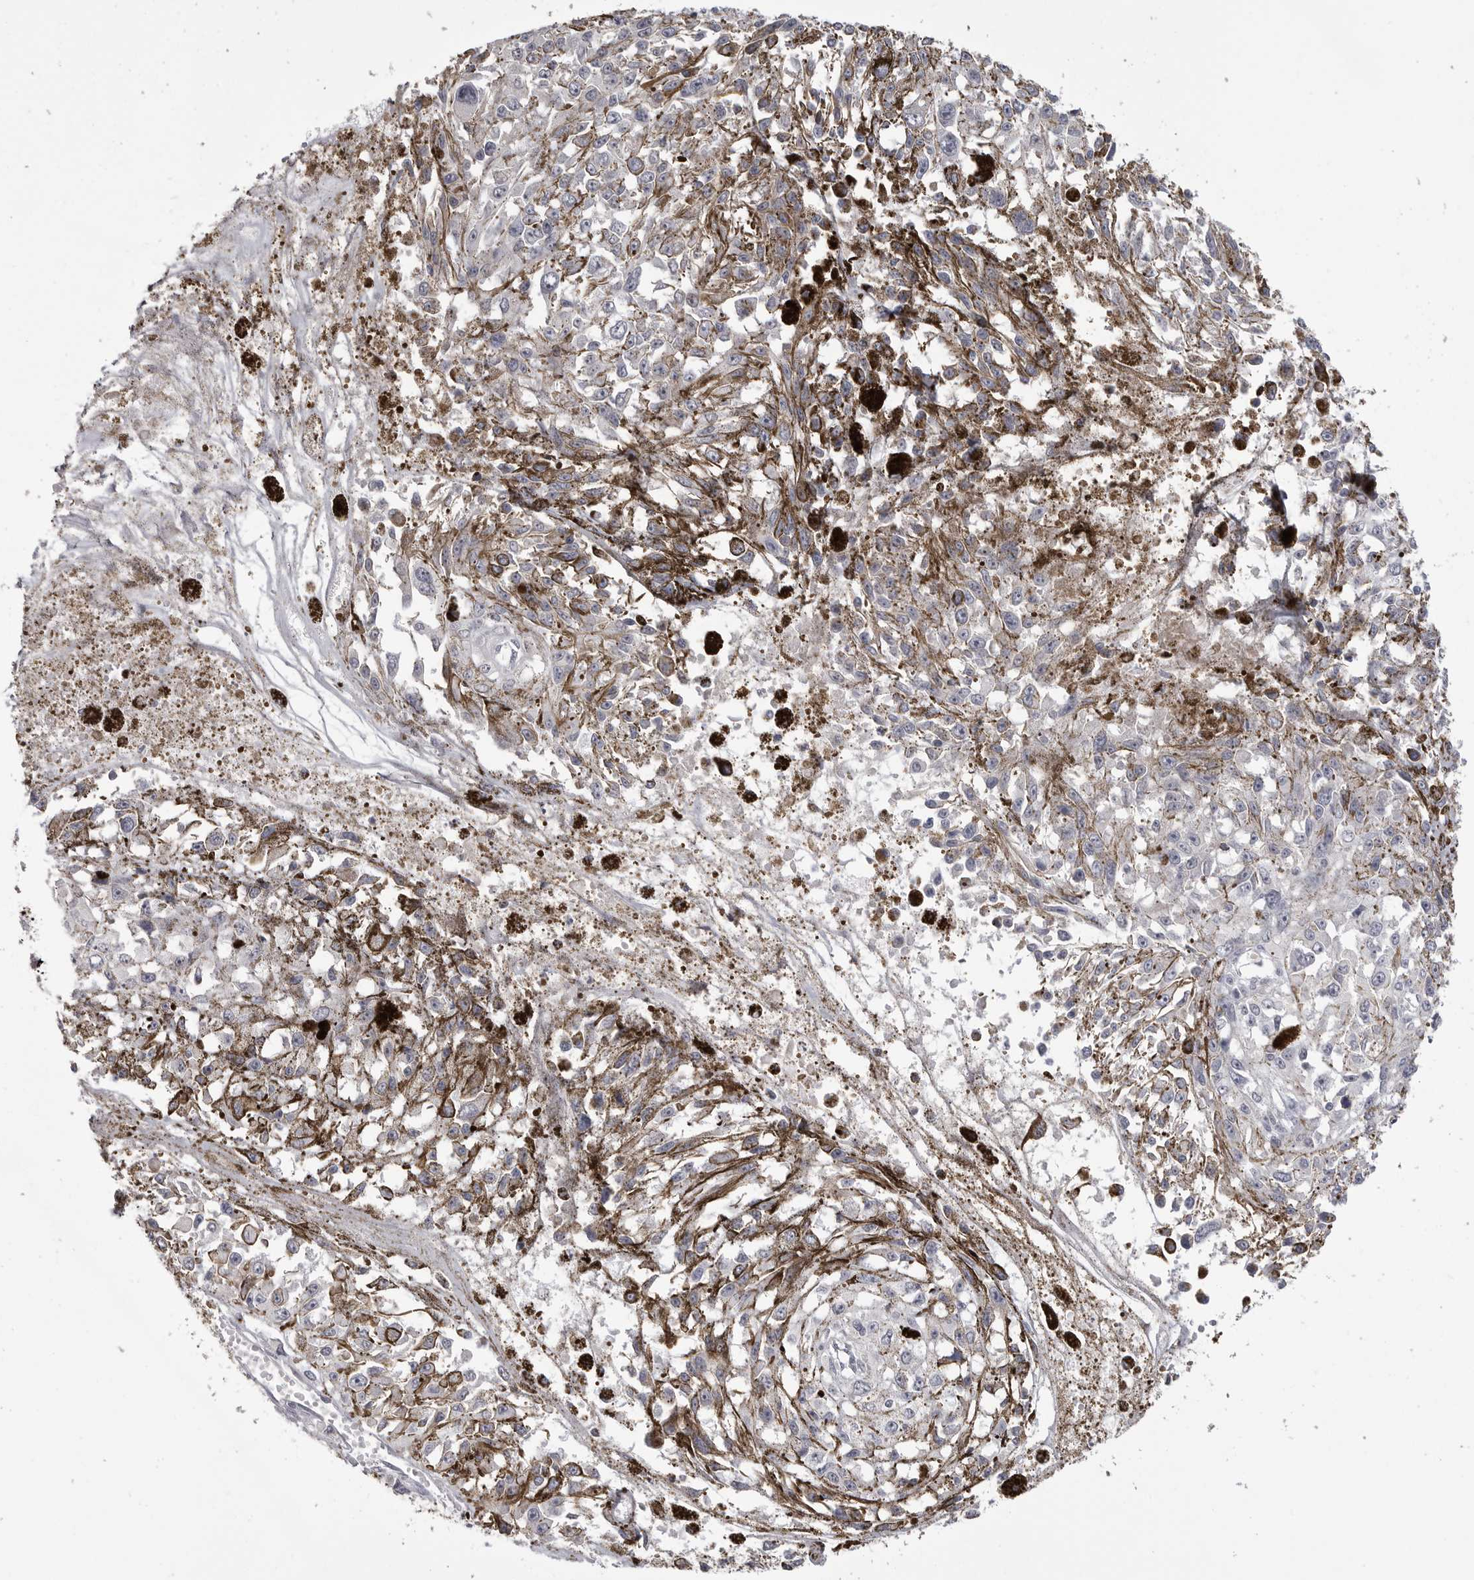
{"staining": {"intensity": "negative", "quantity": "none", "location": "none"}, "tissue": "melanoma", "cell_type": "Tumor cells", "image_type": "cancer", "snomed": [{"axis": "morphology", "description": "Malignant melanoma, Metastatic site"}, {"axis": "topography", "description": "Lymph node"}], "caption": "DAB (3,3'-diaminobenzidine) immunohistochemical staining of human melanoma reveals no significant staining in tumor cells. (DAB immunohistochemistry (IHC) visualized using brightfield microscopy, high magnification).", "gene": "GPN2", "patient": {"sex": "male", "age": 59}}